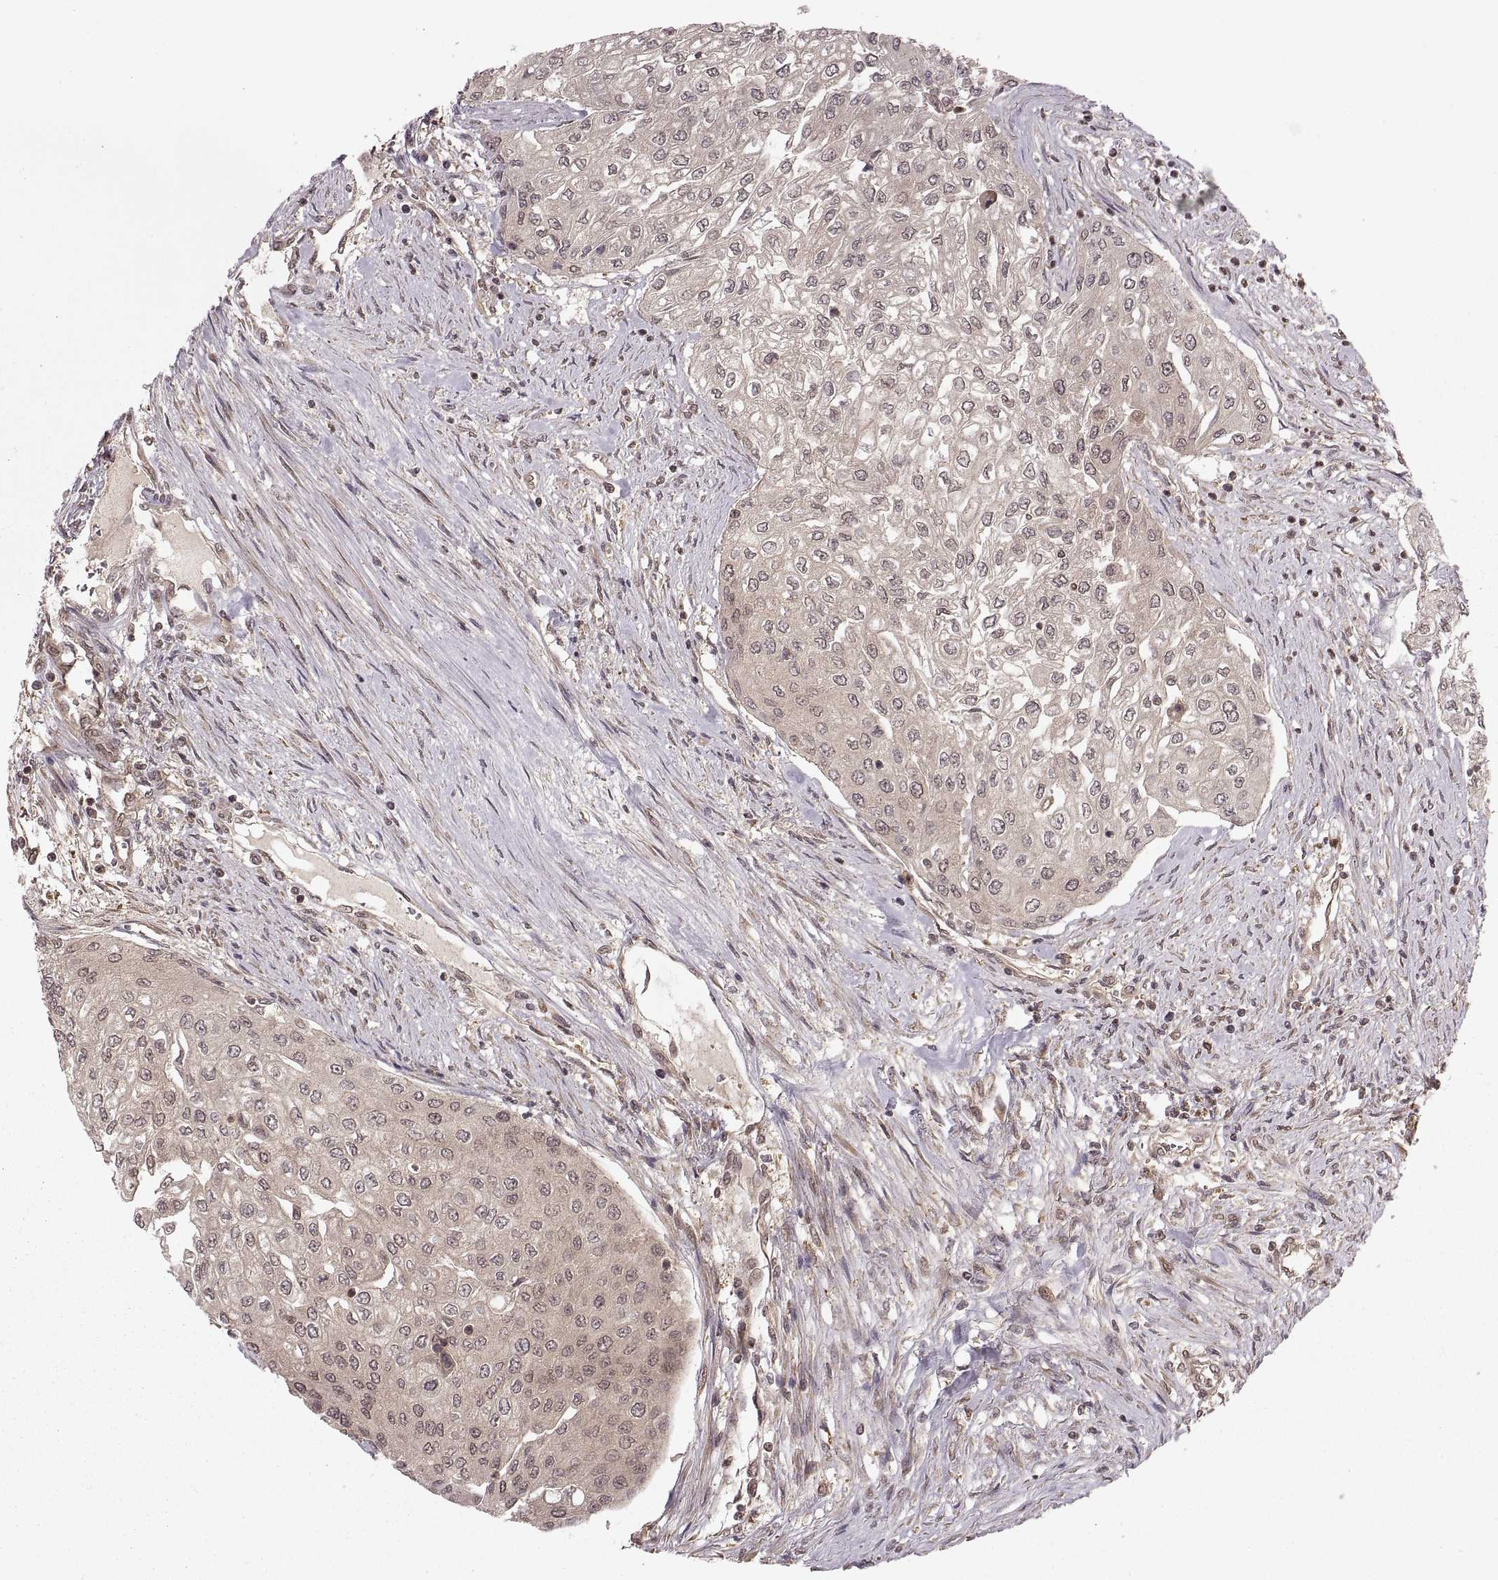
{"staining": {"intensity": "negative", "quantity": "none", "location": "none"}, "tissue": "urothelial cancer", "cell_type": "Tumor cells", "image_type": "cancer", "snomed": [{"axis": "morphology", "description": "Urothelial carcinoma, High grade"}, {"axis": "topography", "description": "Urinary bladder"}], "caption": "A photomicrograph of urothelial cancer stained for a protein shows no brown staining in tumor cells.", "gene": "DEDD", "patient": {"sex": "male", "age": 62}}